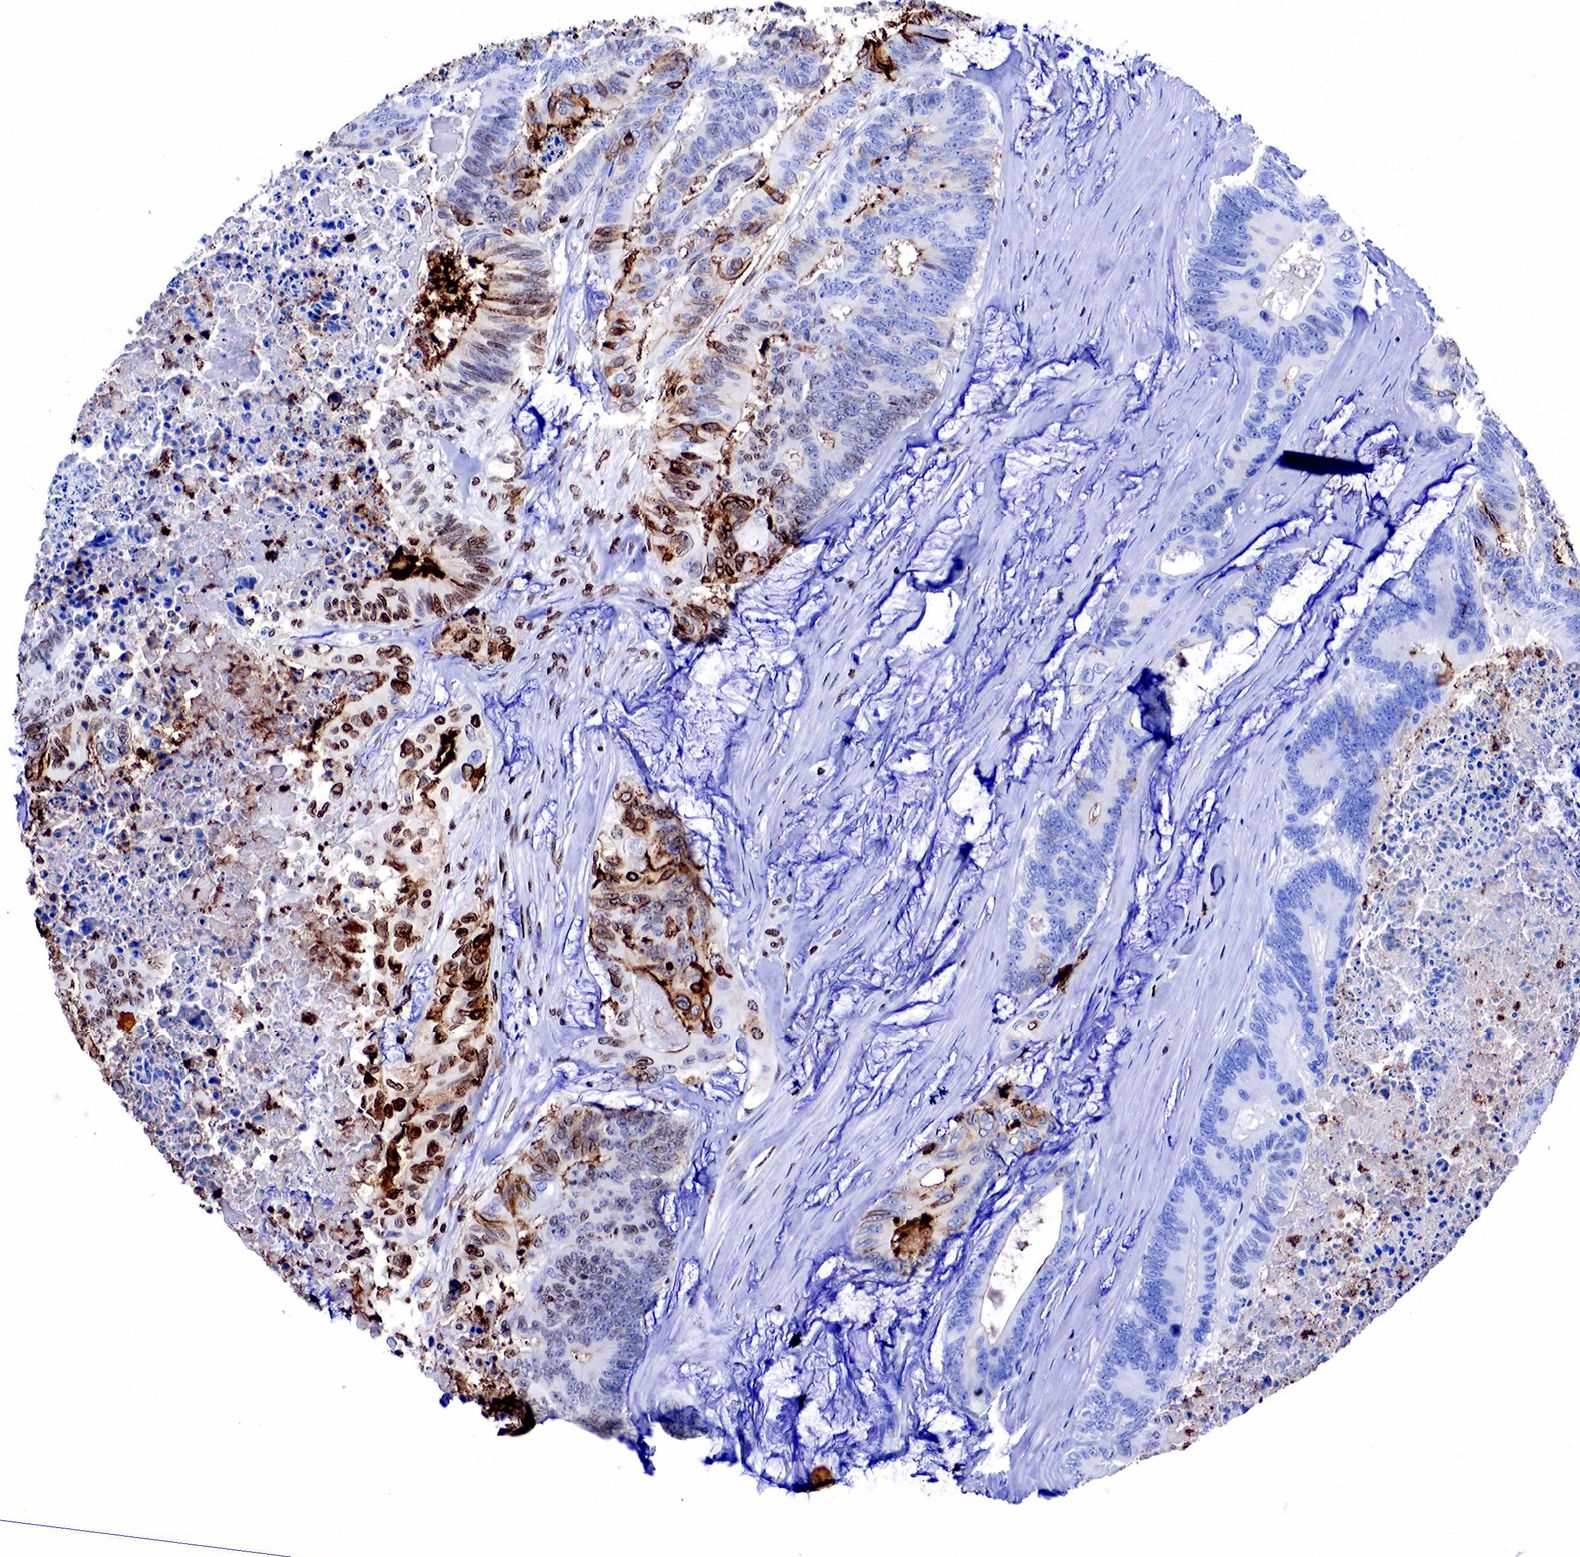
{"staining": {"intensity": "moderate", "quantity": "25%-75%", "location": "cytoplasmic/membranous,nuclear"}, "tissue": "colorectal cancer", "cell_type": "Tumor cells", "image_type": "cancer", "snomed": [{"axis": "morphology", "description": "Adenocarcinoma, NOS"}, {"axis": "topography", "description": "Colon"}], "caption": "This micrograph displays IHC staining of human adenocarcinoma (colorectal), with medium moderate cytoplasmic/membranous and nuclear staining in approximately 25%-75% of tumor cells.", "gene": "FUT4", "patient": {"sex": "male", "age": 65}}